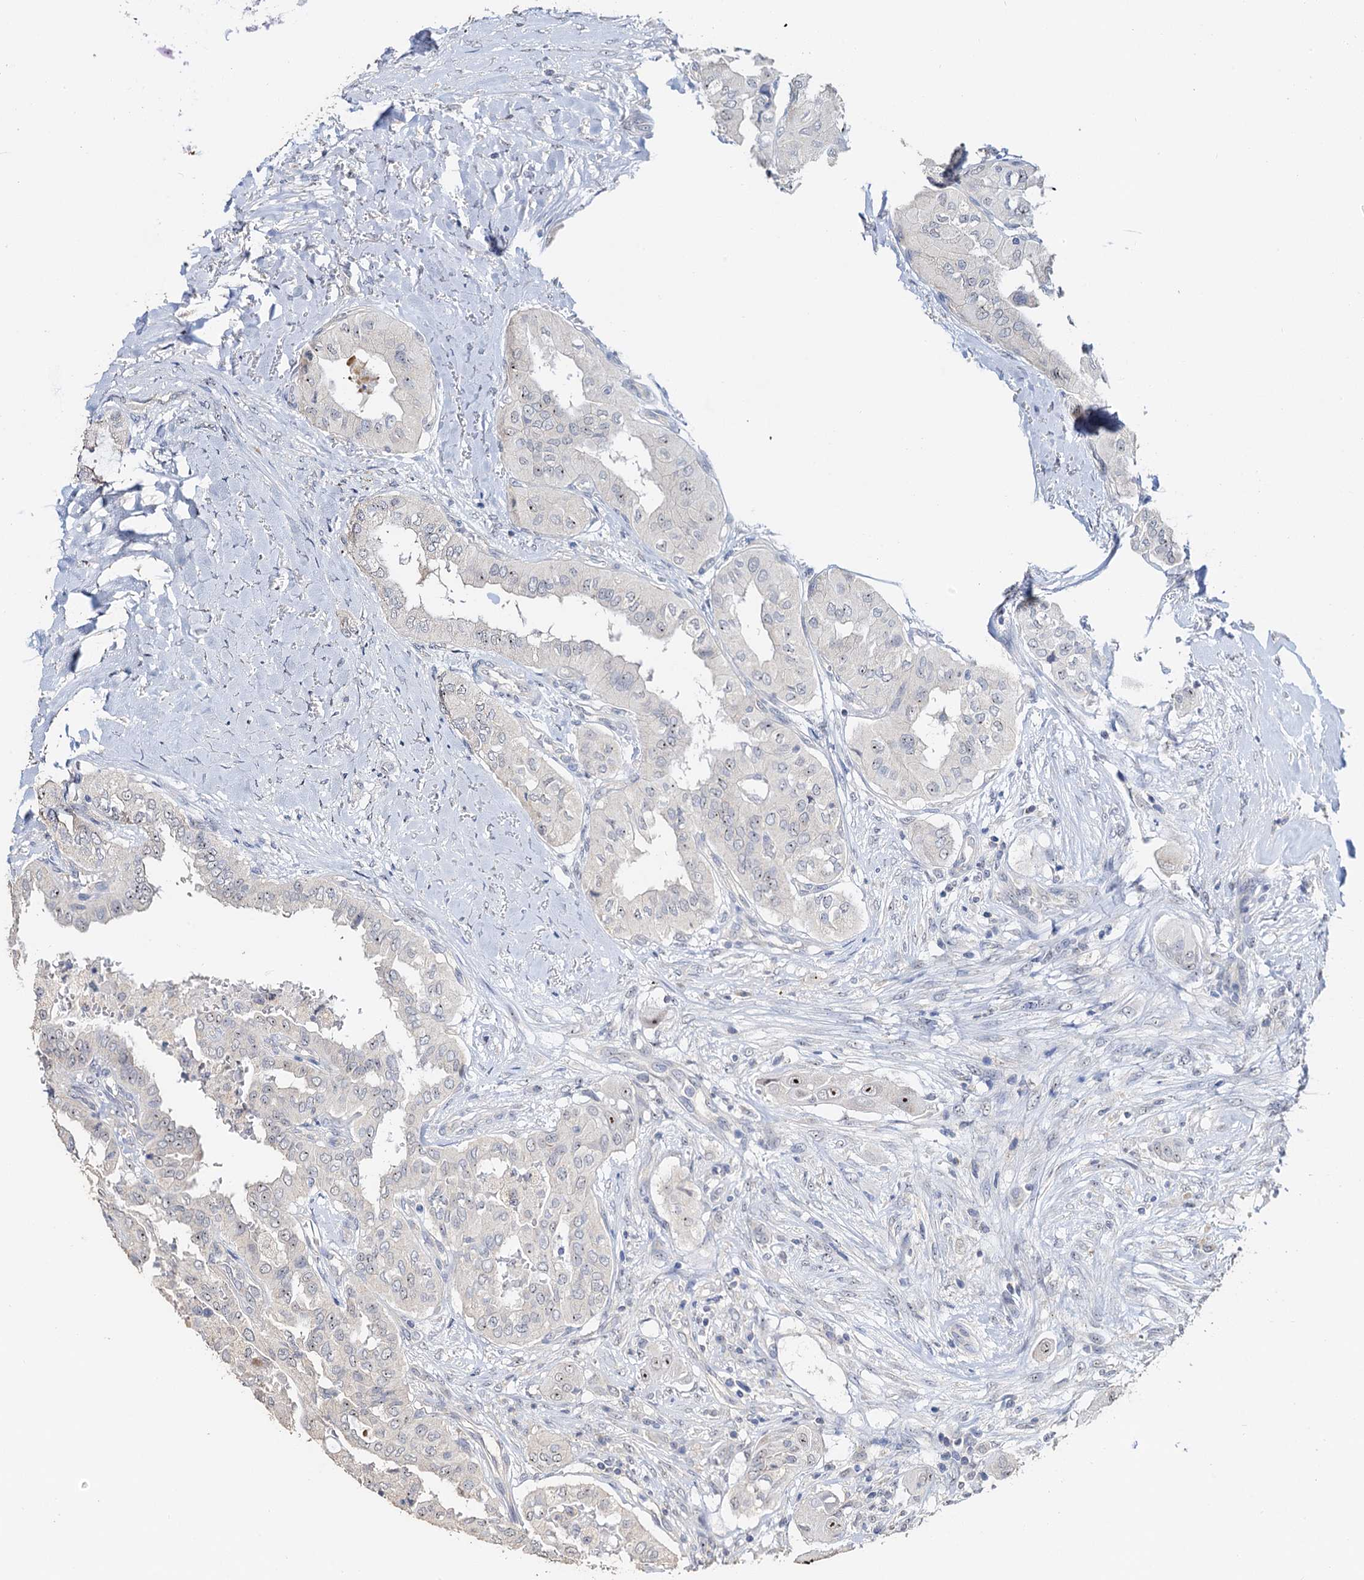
{"staining": {"intensity": "weak", "quantity": "25%-75%", "location": "nuclear"}, "tissue": "thyroid cancer", "cell_type": "Tumor cells", "image_type": "cancer", "snomed": [{"axis": "morphology", "description": "Papillary adenocarcinoma, NOS"}, {"axis": "topography", "description": "Thyroid gland"}], "caption": "Immunohistochemistry histopathology image of human thyroid cancer stained for a protein (brown), which displays low levels of weak nuclear staining in about 25%-75% of tumor cells.", "gene": "C2CD3", "patient": {"sex": "female", "age": 59}}